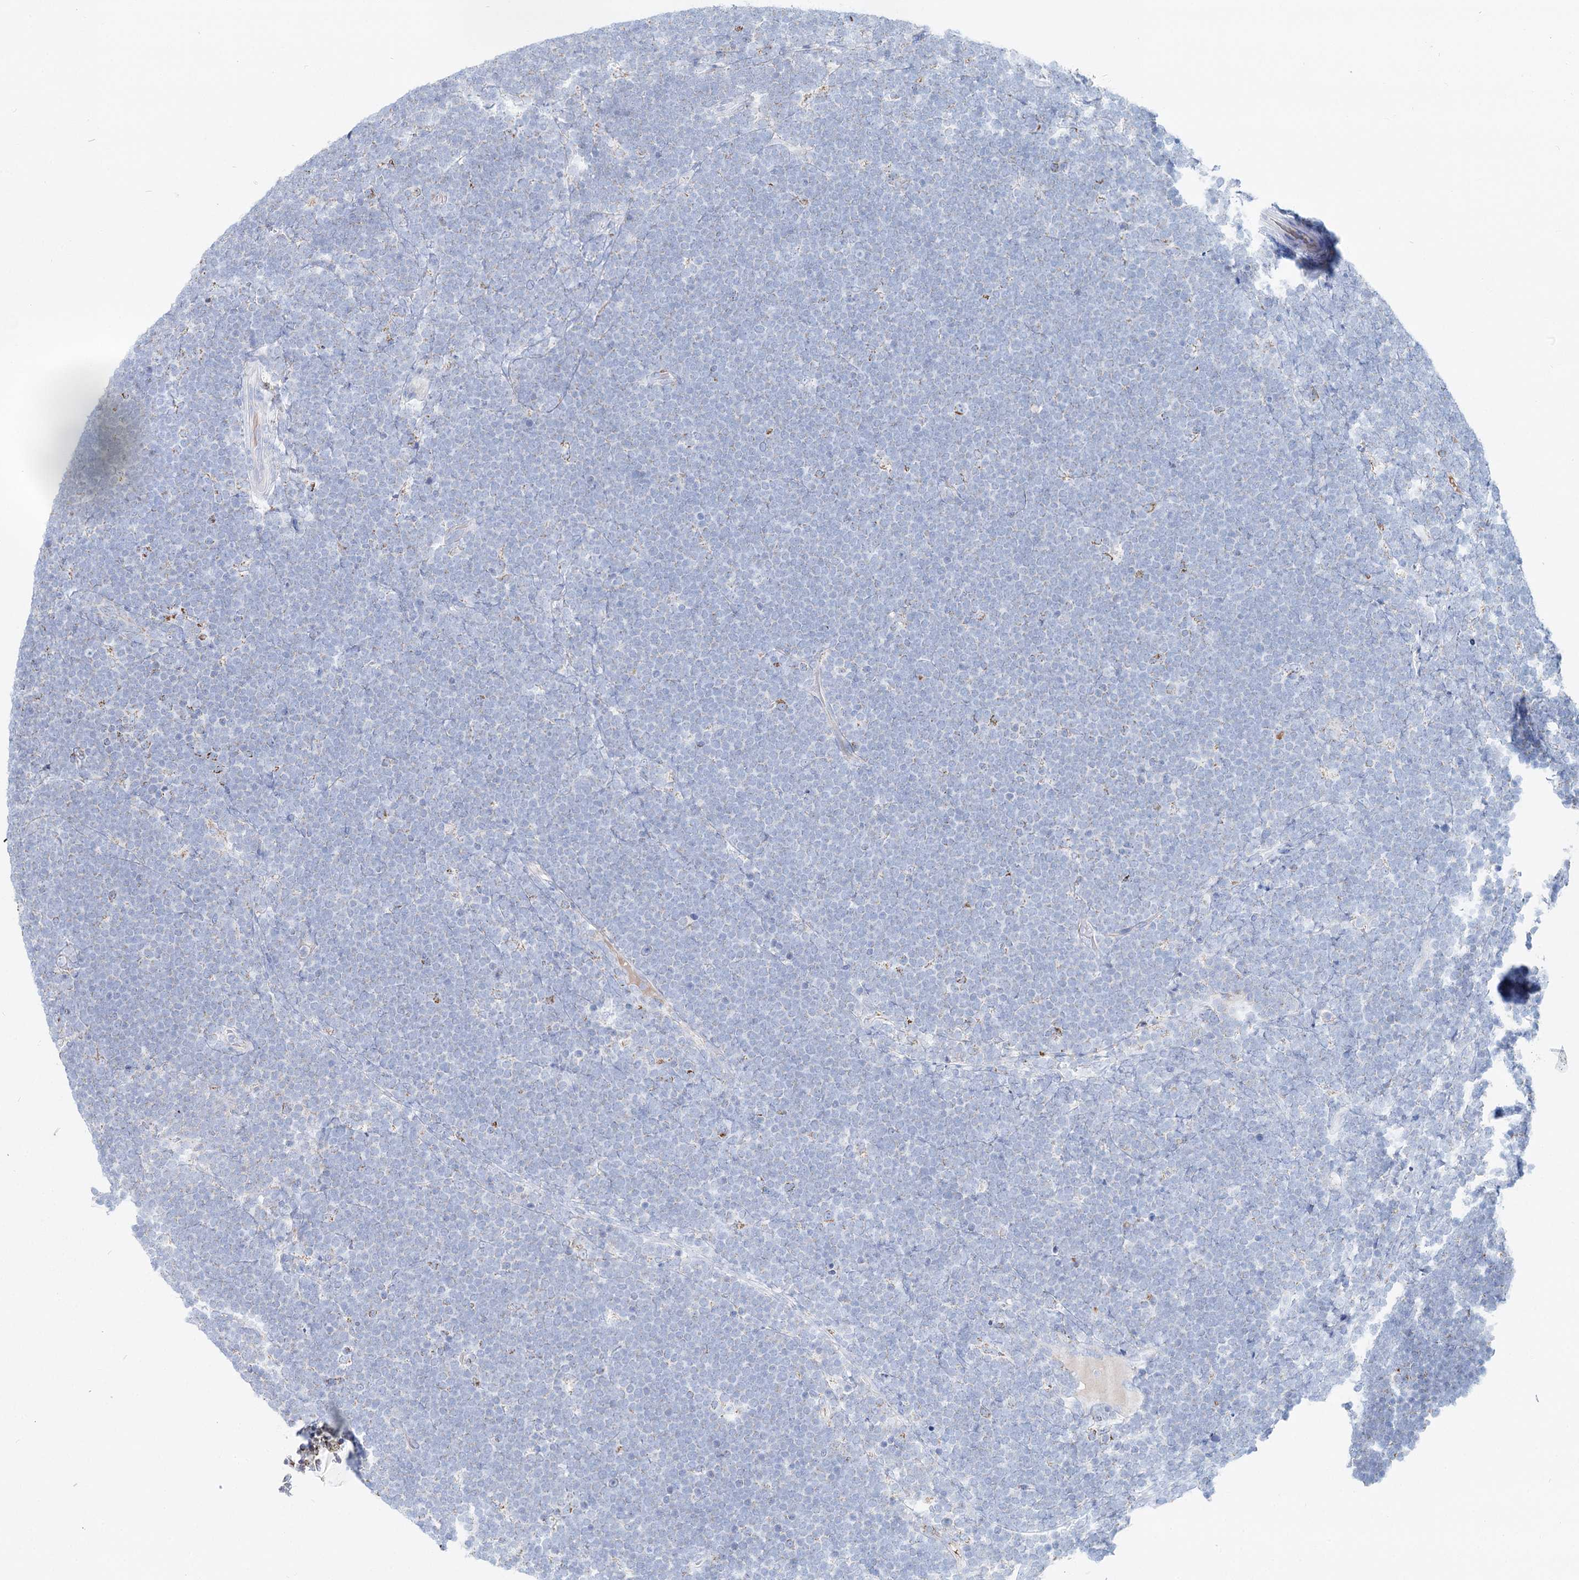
{"staining": {"intensity": "negative", "quantity": "none", "location": "none"}, "tissue": "lymphoma", "cell_type": "Tumor cells", "image_type": "cancer", "snomed": [{"axis": "morphology", "description": "Malignant lymphoma, non-Hodgkin's type, High grade"}, {"axis": "topography", "description": "Lymph node"}], "caption": "High-grade malignant lymphoma, non-Hodgkin's type was stained to show a protein in brown. There is no significant staining in tumor cells. The staining was performed using DAB (3,3'-diaminobenzidine) to visualize the protein expression in brown, while the nuclei were stained in blue with hematoxylin (Magnification: 20x).", "gene": "MCCC2", "patient": {"sex": "male", "age": 13}}